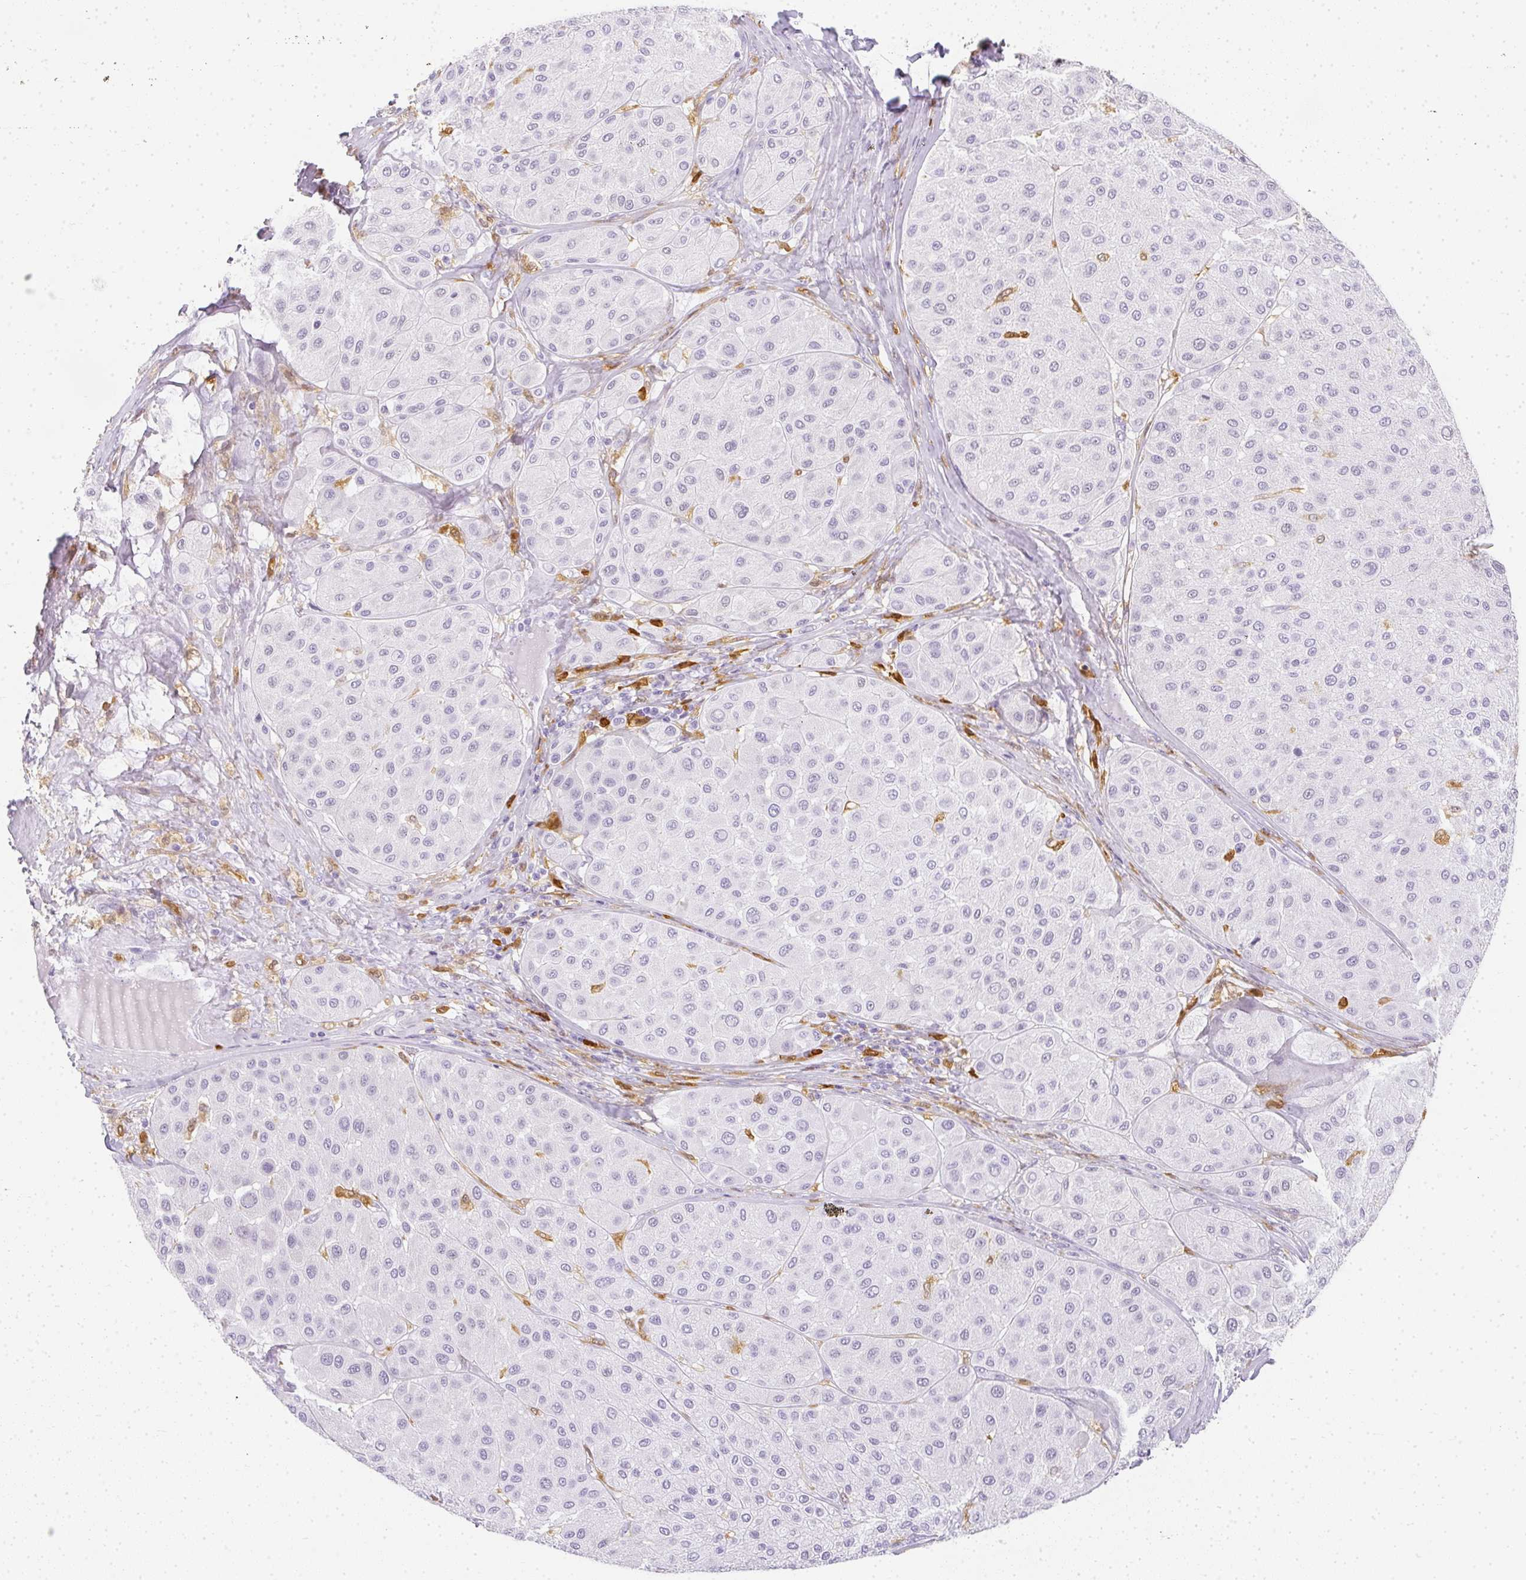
{"staining": {"intensity": "negative", "quantity": "none", "location": "none"}, "tissue": "melanoma", "cell_type": "Tumor cells", "image_type": "cancer", "snomed": [{"axis": "morphology", "description": "Malignant melanoma, Metastatic site"}, {"axis": "topography", "description": "Smooth muscle"}], "caption": "An IHC image of melanoma is shown. There is no staining in tumor cells of melanoma.", "gene": "HK3", "patient": {"sex": "male", "age": 41}}